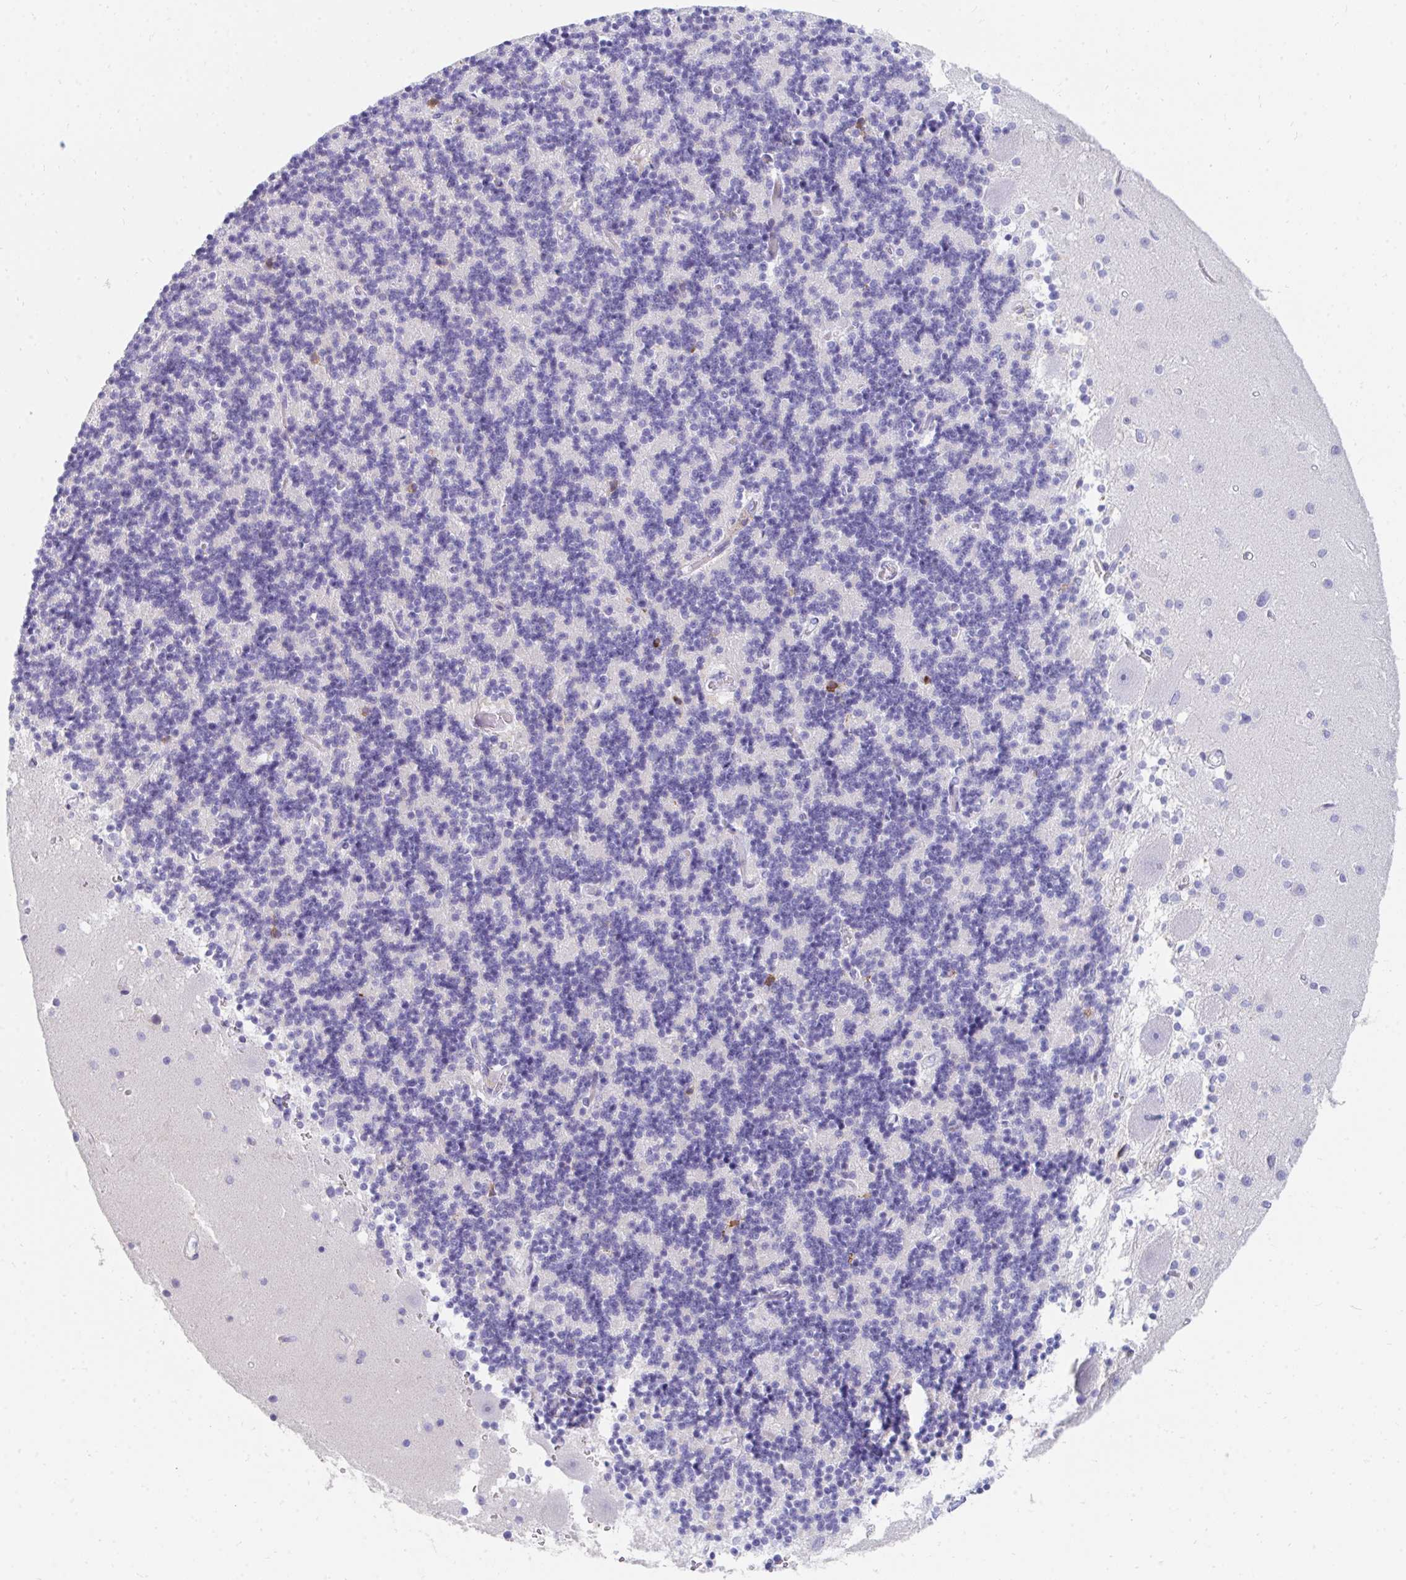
{"staining": {"intensity": "negative", "quantity": "none", "location": "none"}, "tissue": "cerebellum", "cell_type": "Cells in granular layer", "image_type": "normal", "snomed": [{"axis": "morphology", "description": "Normal tissue, NOS"}, {"axis": "topography", "description": "Cerebellum"}], "caption": "An IHC histopathology image of normal cerebellum is shown. There is no staining in cells in granular layer of cerebellum.", "gene": "CD7", "patient": {"sex": "male", "age": 54}}